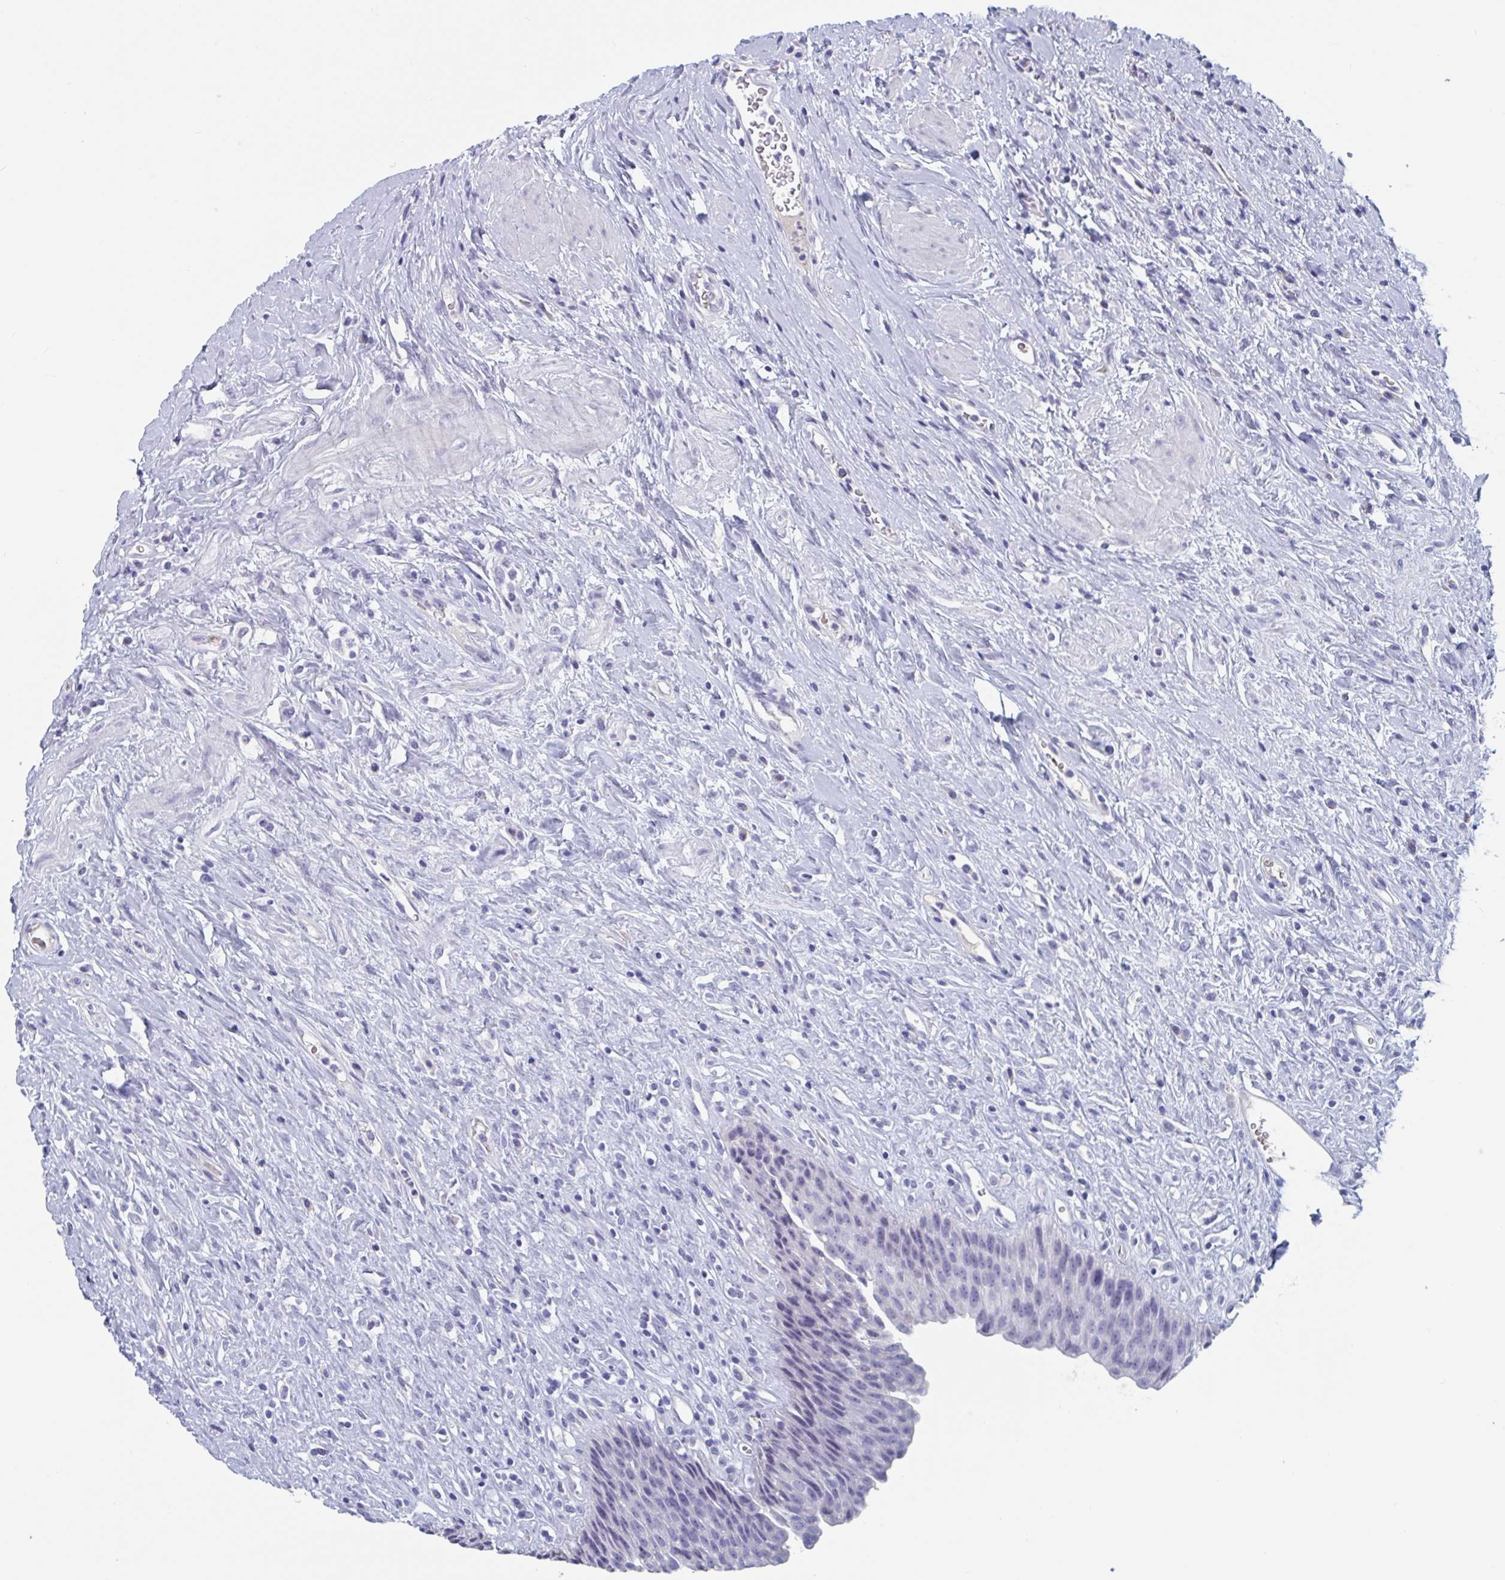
{"staining": {"intensity": "negative", "quantity": "none", "location": "none"}, "tissue": "urinary bladder", "cell_type": "Urothelial cells", "image_type": "normal", "snomed": [{"axis": "morphology", "description": "Normal tissue, NOS"}, {"axis": "topography", "description": "Urinary bladder"}], "caption": "High power microscopy photomicrograph of an immunohistochemistry photomicrograph of unremarkable urinary bladder, revealing no significant expression in urothelial cells. Brightfield microscopy of immunohistochemistry (IHC) stained with DAB (brown) and hematoxylin (blue), captured at high magnification.", "gene": "DPEP3", "patient": {"sex": "female", "age": 56}}